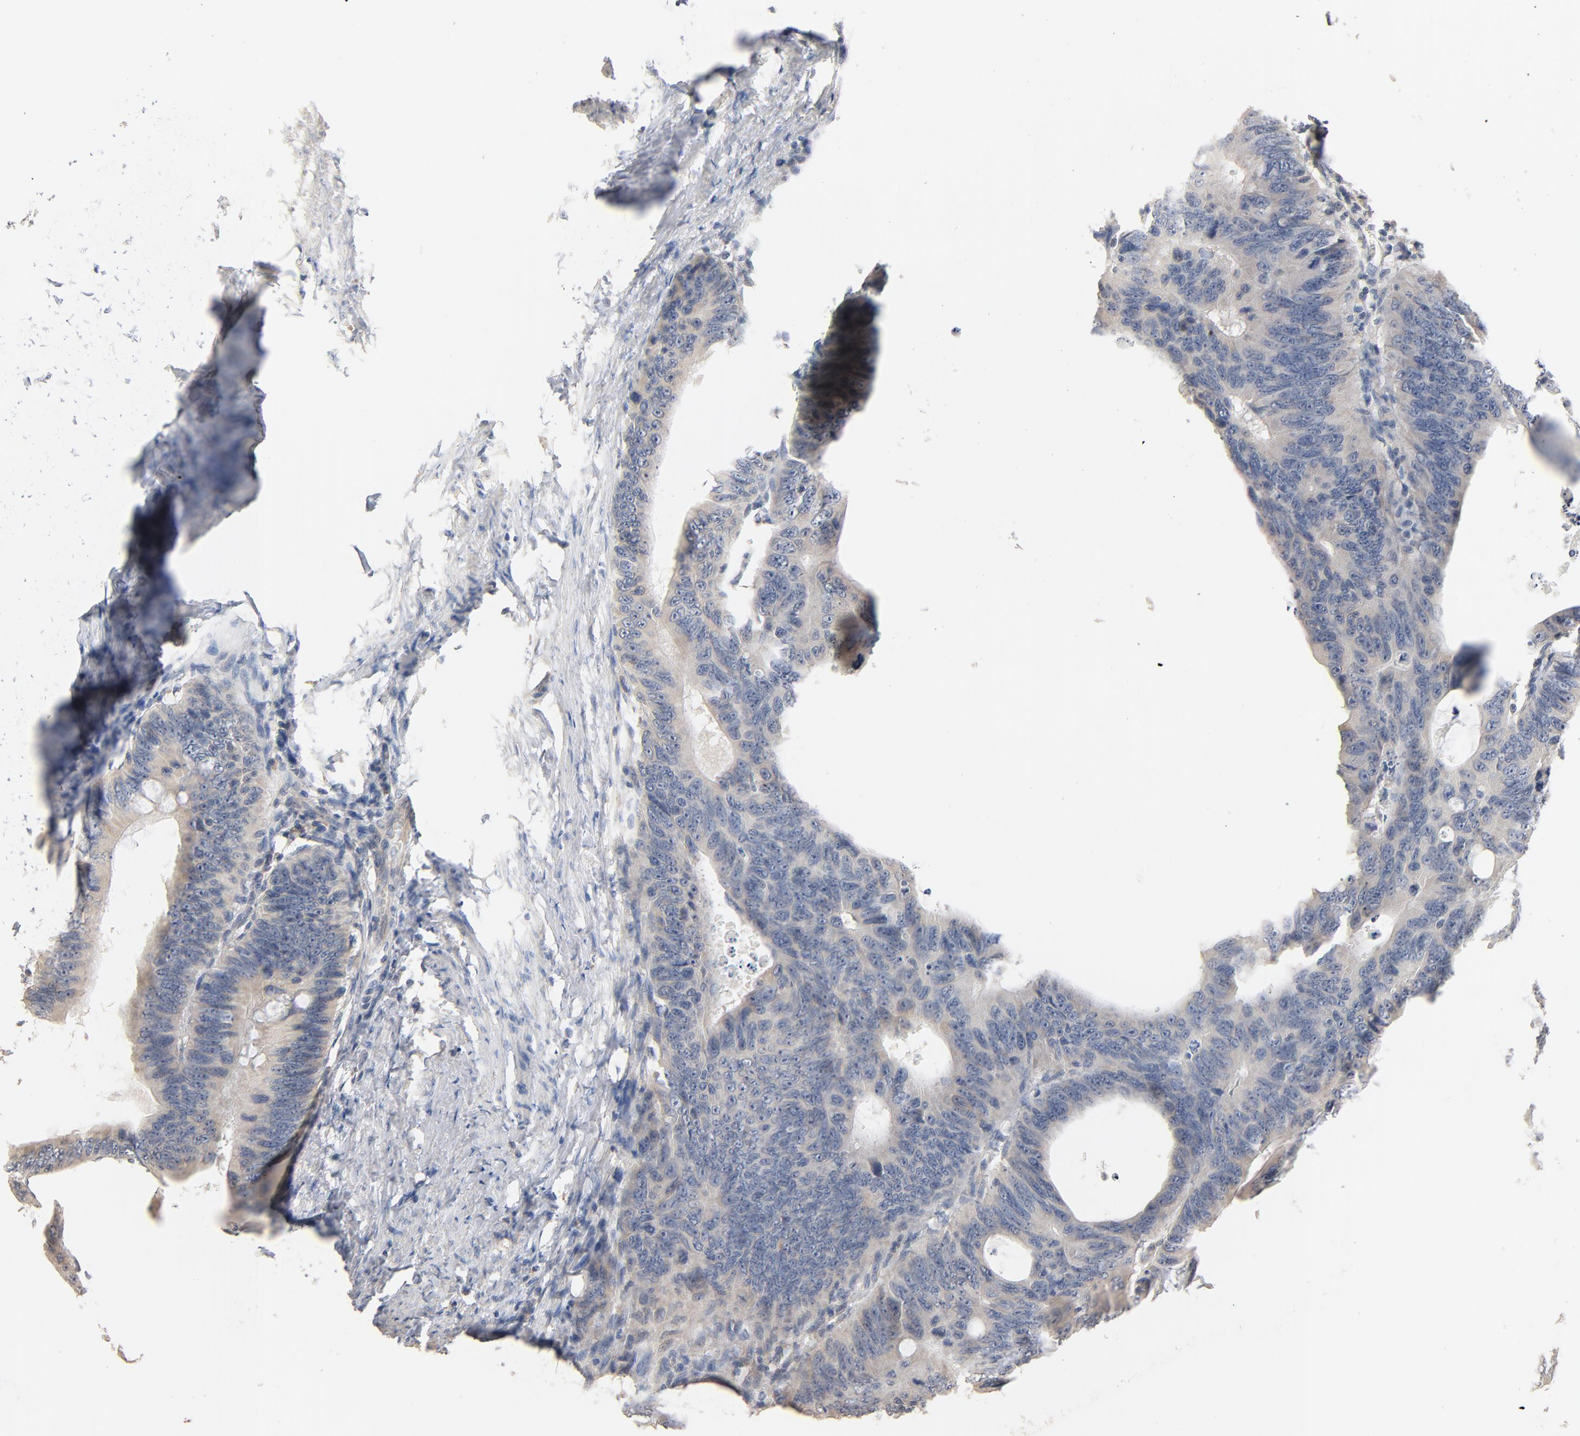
{"staining": {"intensity": "negative", "quantity": "none", "location": "none"}, "tissue": "colorectal cancer", "cell_type": "Tumor cells", "image_type": "cancer", "snomed": [{"axis": "morphology", "description": "Adenocarcinoma, NOS"}, {"axis": "topography", "description": "Colon"}], "caption": "Tumor cells are negative for protein expression in human colorectal cancer.", "gene": "ZDHHC8", "patient": {"sex": "female", "age": 55}}